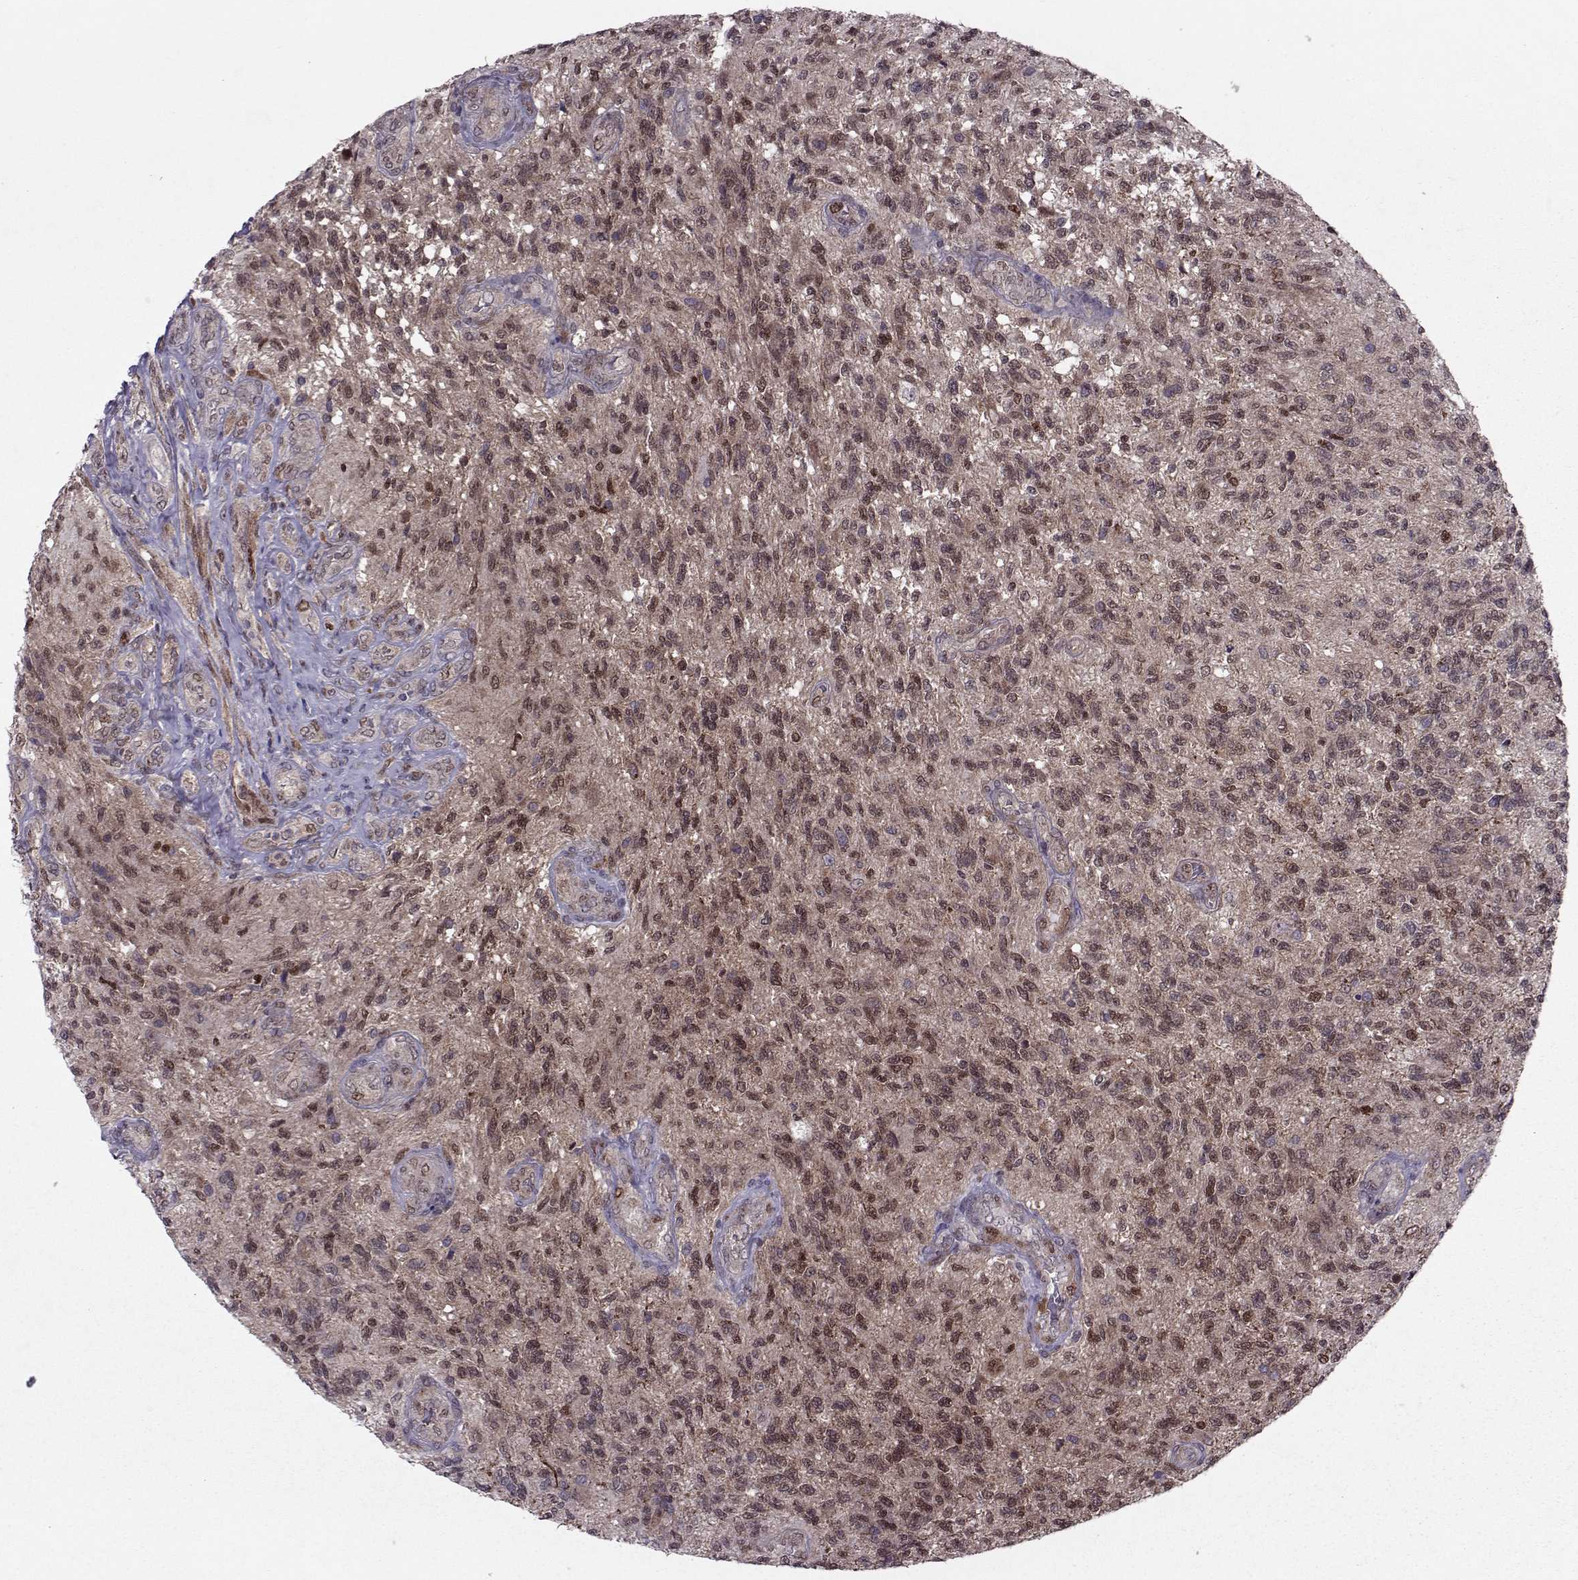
{"staining": {"intensity": "negative", "quantity": "none", "location": "none"}, "tissue": "glioma", "cell_type": "Tumor cells", "image_type": "cancer", "snomed": [{"axis": "morphology", "description": "Glioma, malignant, High grade"}, {"axis": "topography", "description": "Brain"}], "caption": "Tumor cells show no significant protein positivity in high-grade glioma (malignant). Brightfield microscopy of immunohistochemistry stained with DAB (3,3'-diaminobenzidine) (brown) and hematoxylin (blue), captured at high magnification.", "gene": "CDK4", "patient": {"sex": "male", "age": 56}}